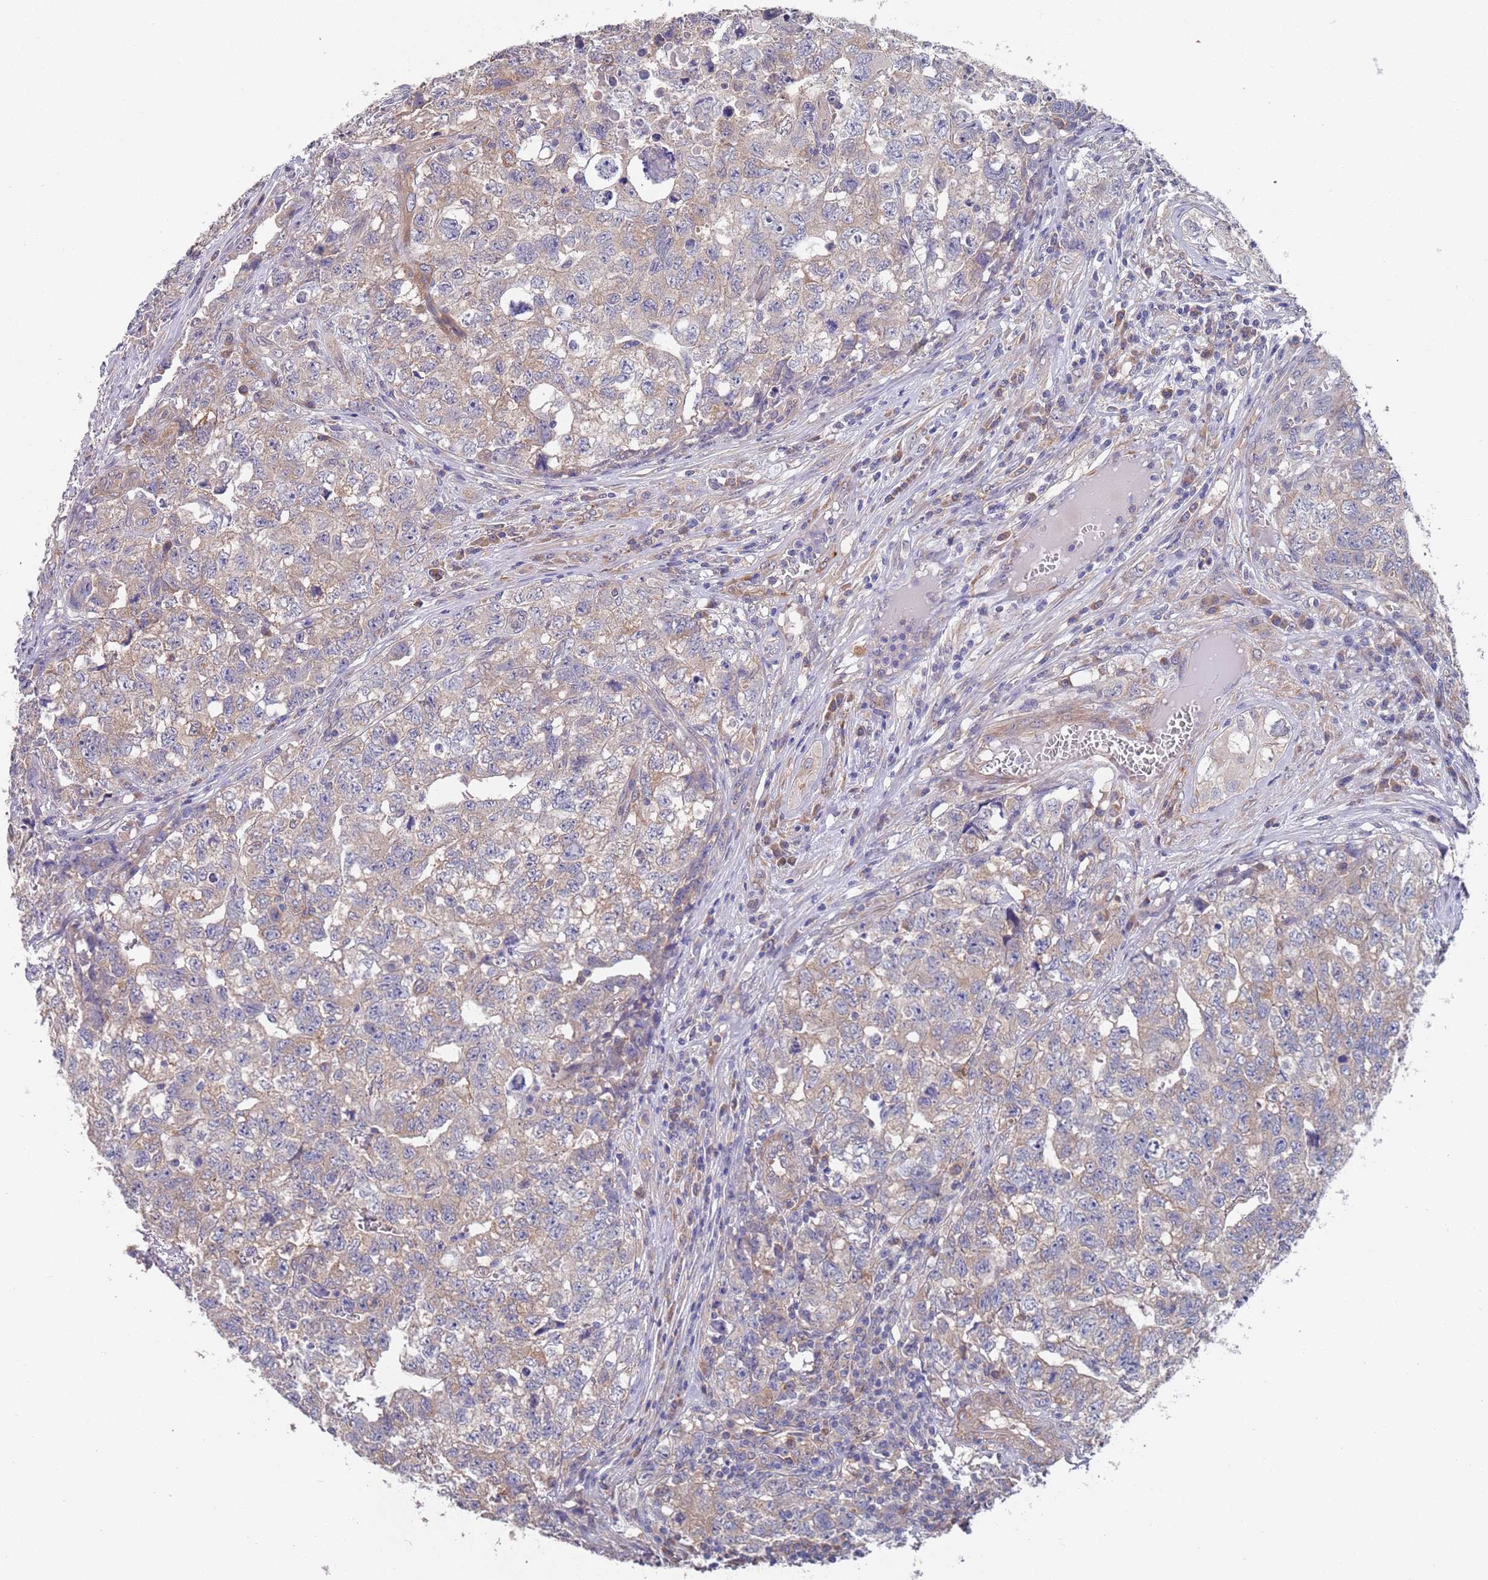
{"staining": {"intensity": "weak", "quantity": "25%-75%", "location": "cytoplasmic/membranous"}, "tissue": "testis cancer", "cell_type": "Tumor cells", "image_type": "cancer", "snomed": [{"axis": "morphology", "description": "Carcinoma, Embryonal, NOS"}, {"axis": "topography", "description": "Testis"}], "caption": "Weak cytoplasmic/membranous protein expression is identified in approximately 25%-75% of tumor cells in testis cancer.", "gene": "ANK2", "patient": {"sex": "male", "age": 31}}